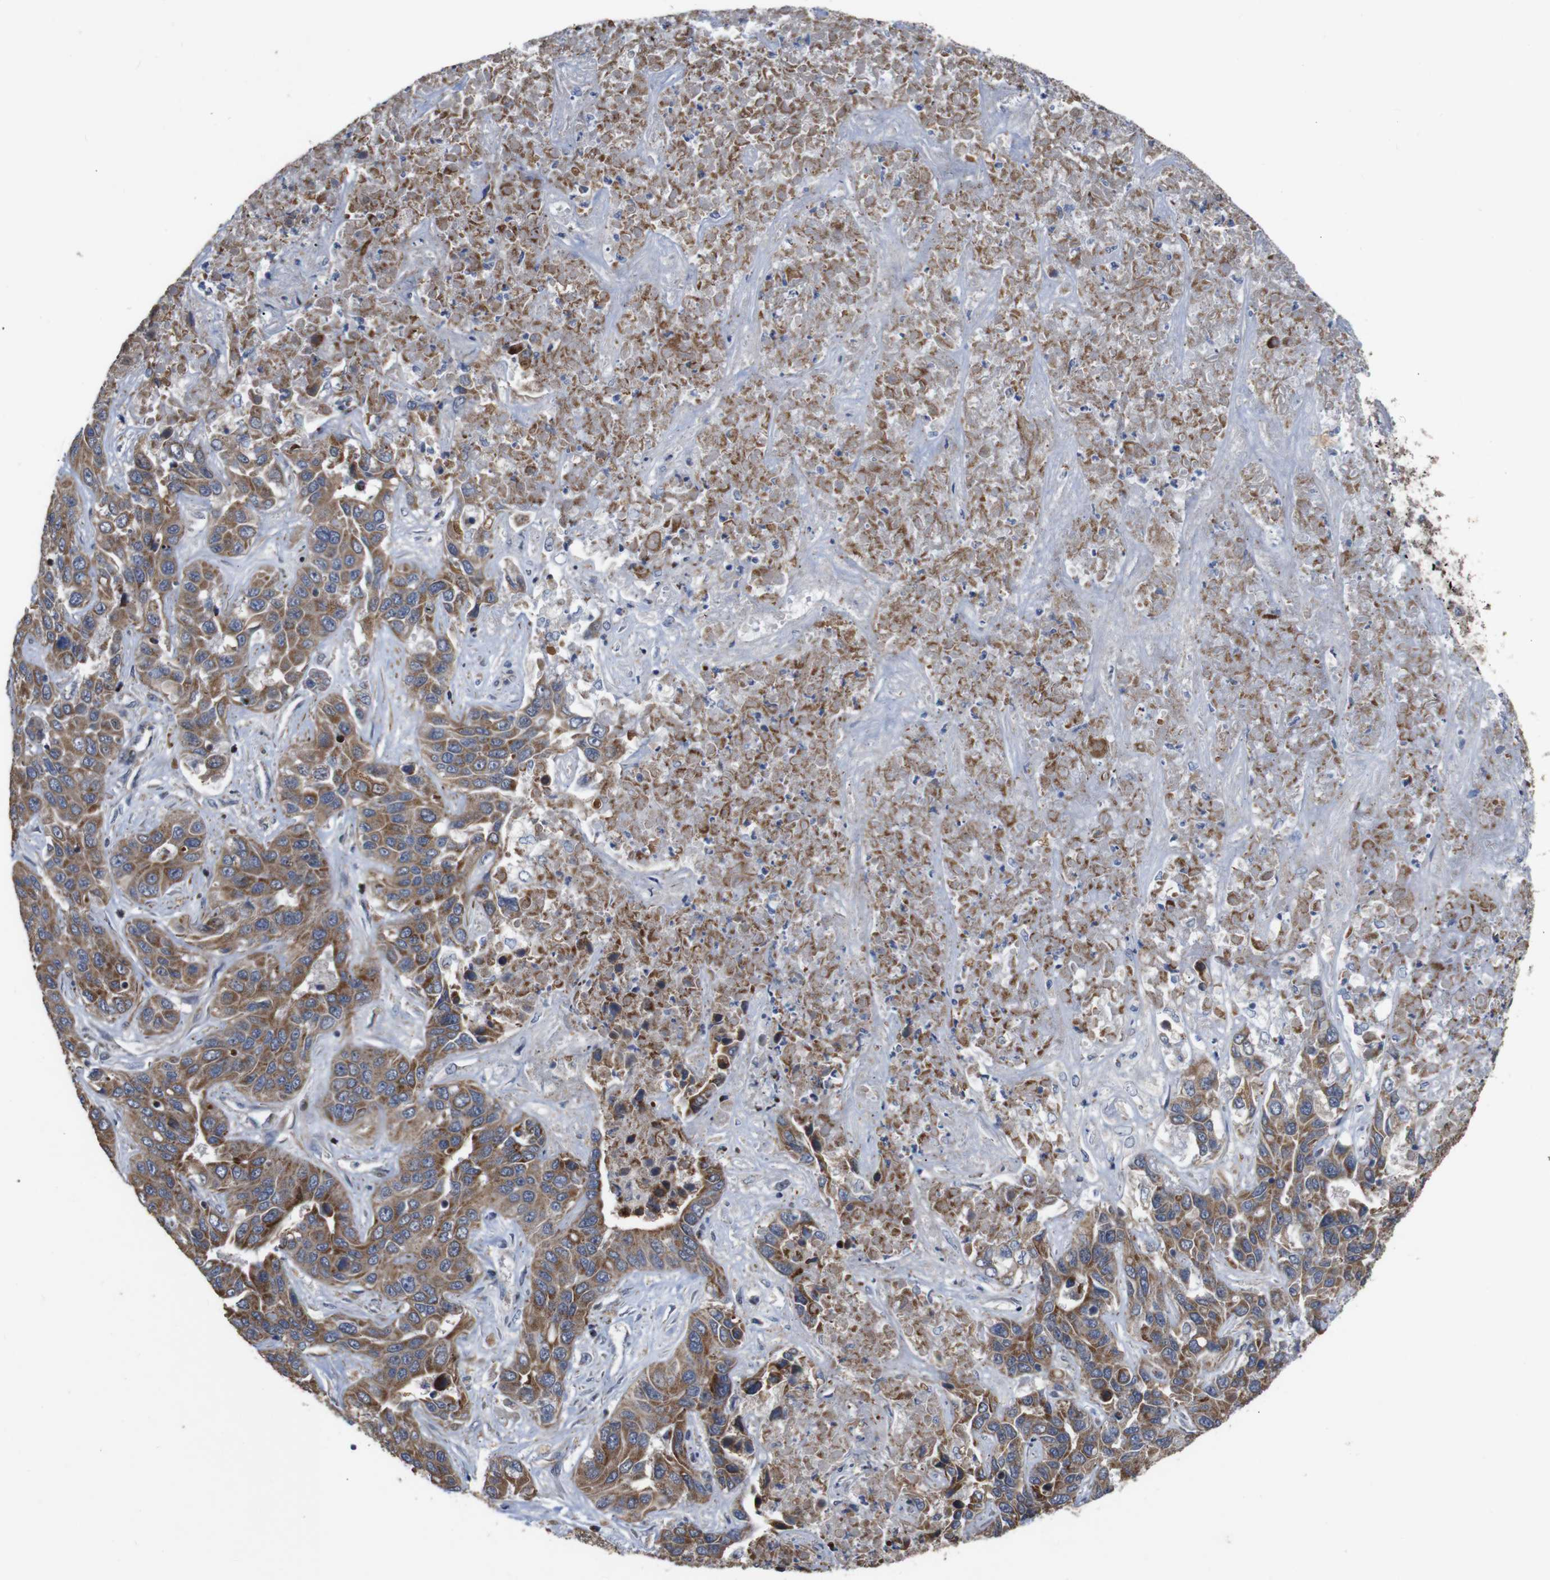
{"staining": {"intensity": "moderate", "quantity": ">75%", "location": "cytoplasmic/membranous"}, "tissue": "liver cancer", "cell_type": "Tumor cells", "image_type": "cancer", "snomed": [{"axis": "morphology", "description": "Cholangiocarcinoma"}, {"axis": "topography", "description": "Liver"}], "caption": "Protein expression analysis of human liver cholangiocarcinoma reveals moderate cytoplasmic/membranous positivity in about >75% of tumor cells.", "gene": "ATP7B", "patient": {"sex": "female", "age": 52}}